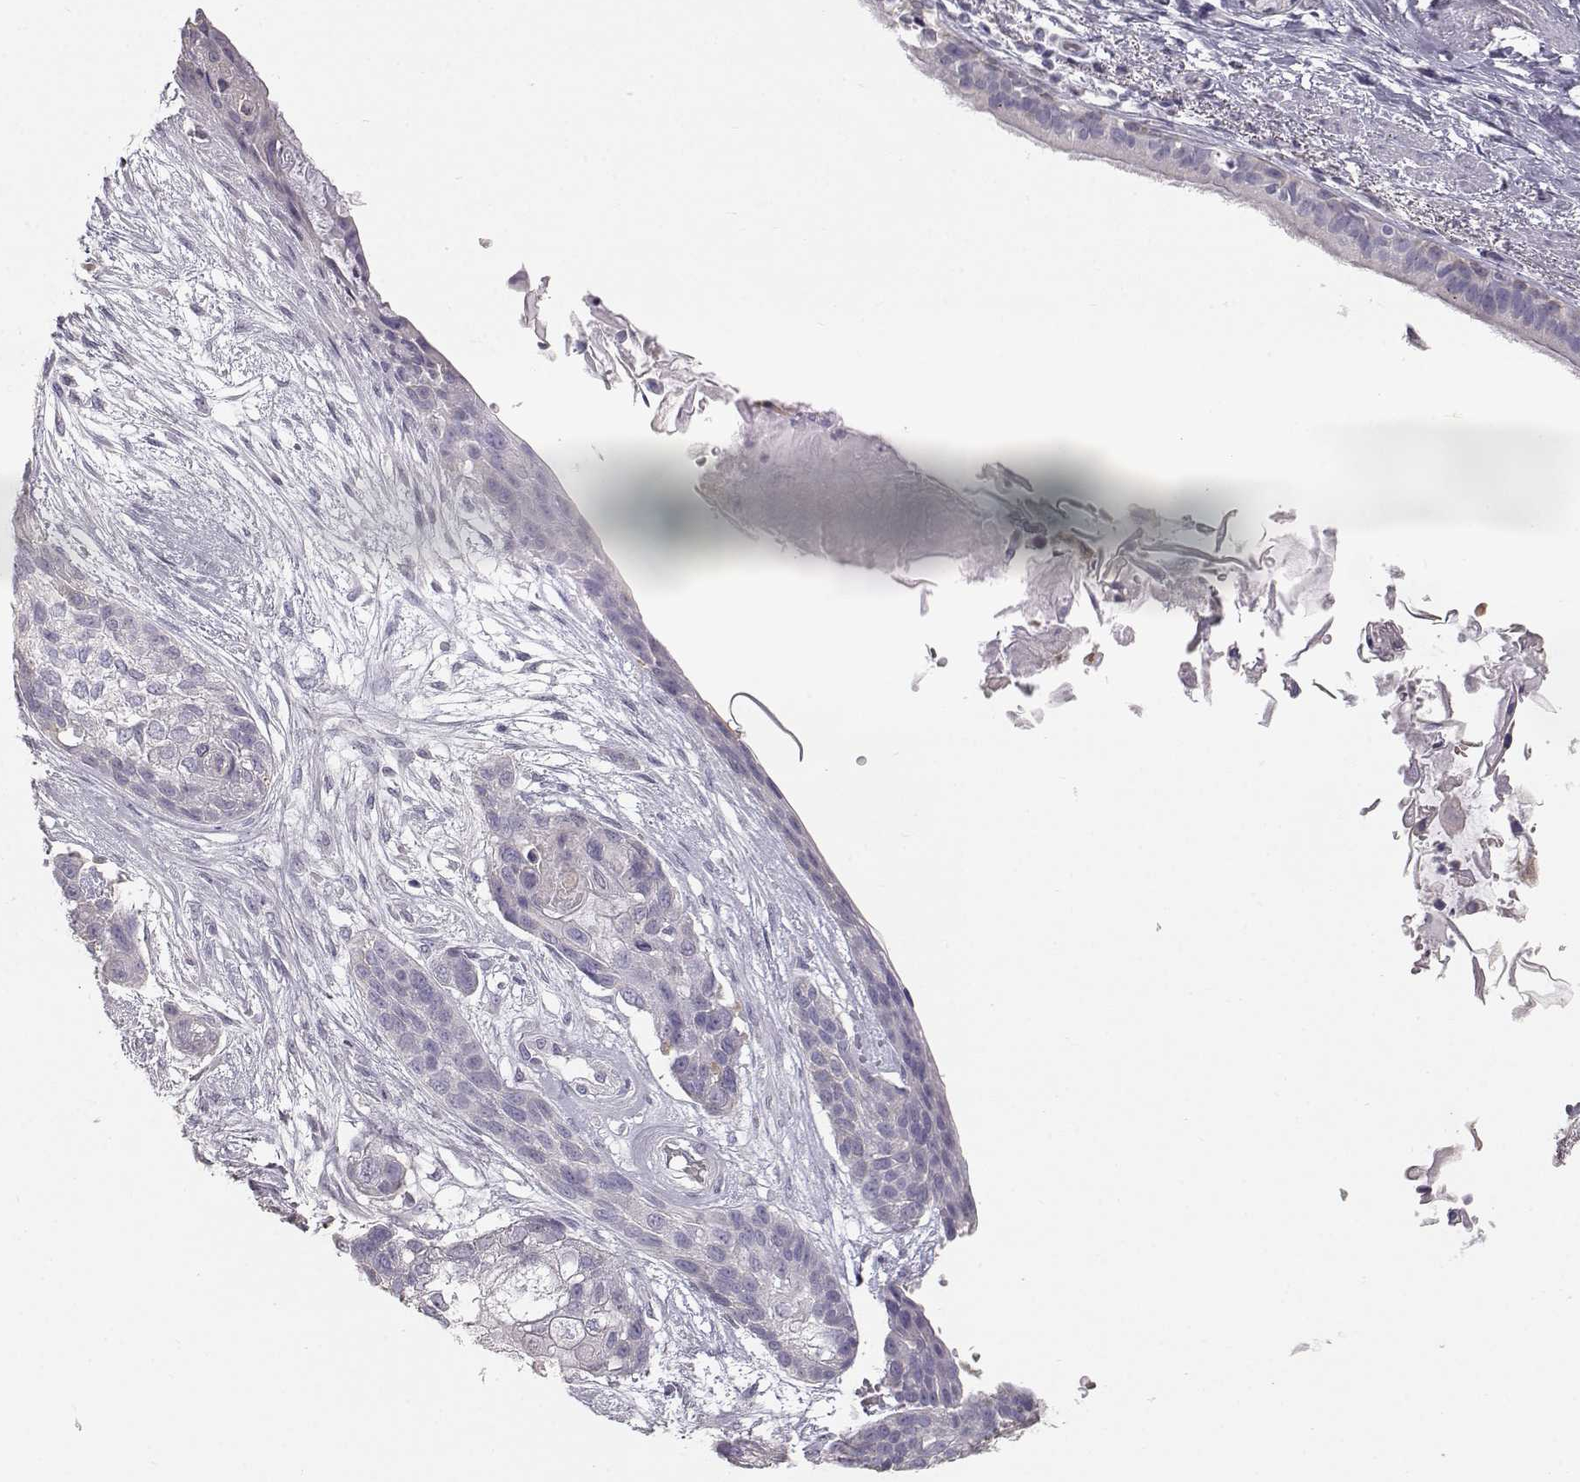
{"staining": {"intensity": "negative", "quantity": "none", "location": "none"}, "tissue": "lung cancer", "cell_type": "Tumor cells", "image_type": "cancer", "snomed": [{"axis": "morphology", "description": "Squamous cell carcinoma, NOS"}, {"axis": "topography", "description": "Lung"}], "caption": "IHC of human lung cancer exhibits no positivity in tumor cells.", "gene": "KRT33A", "patient": {"sex": "male", "age": 69}}